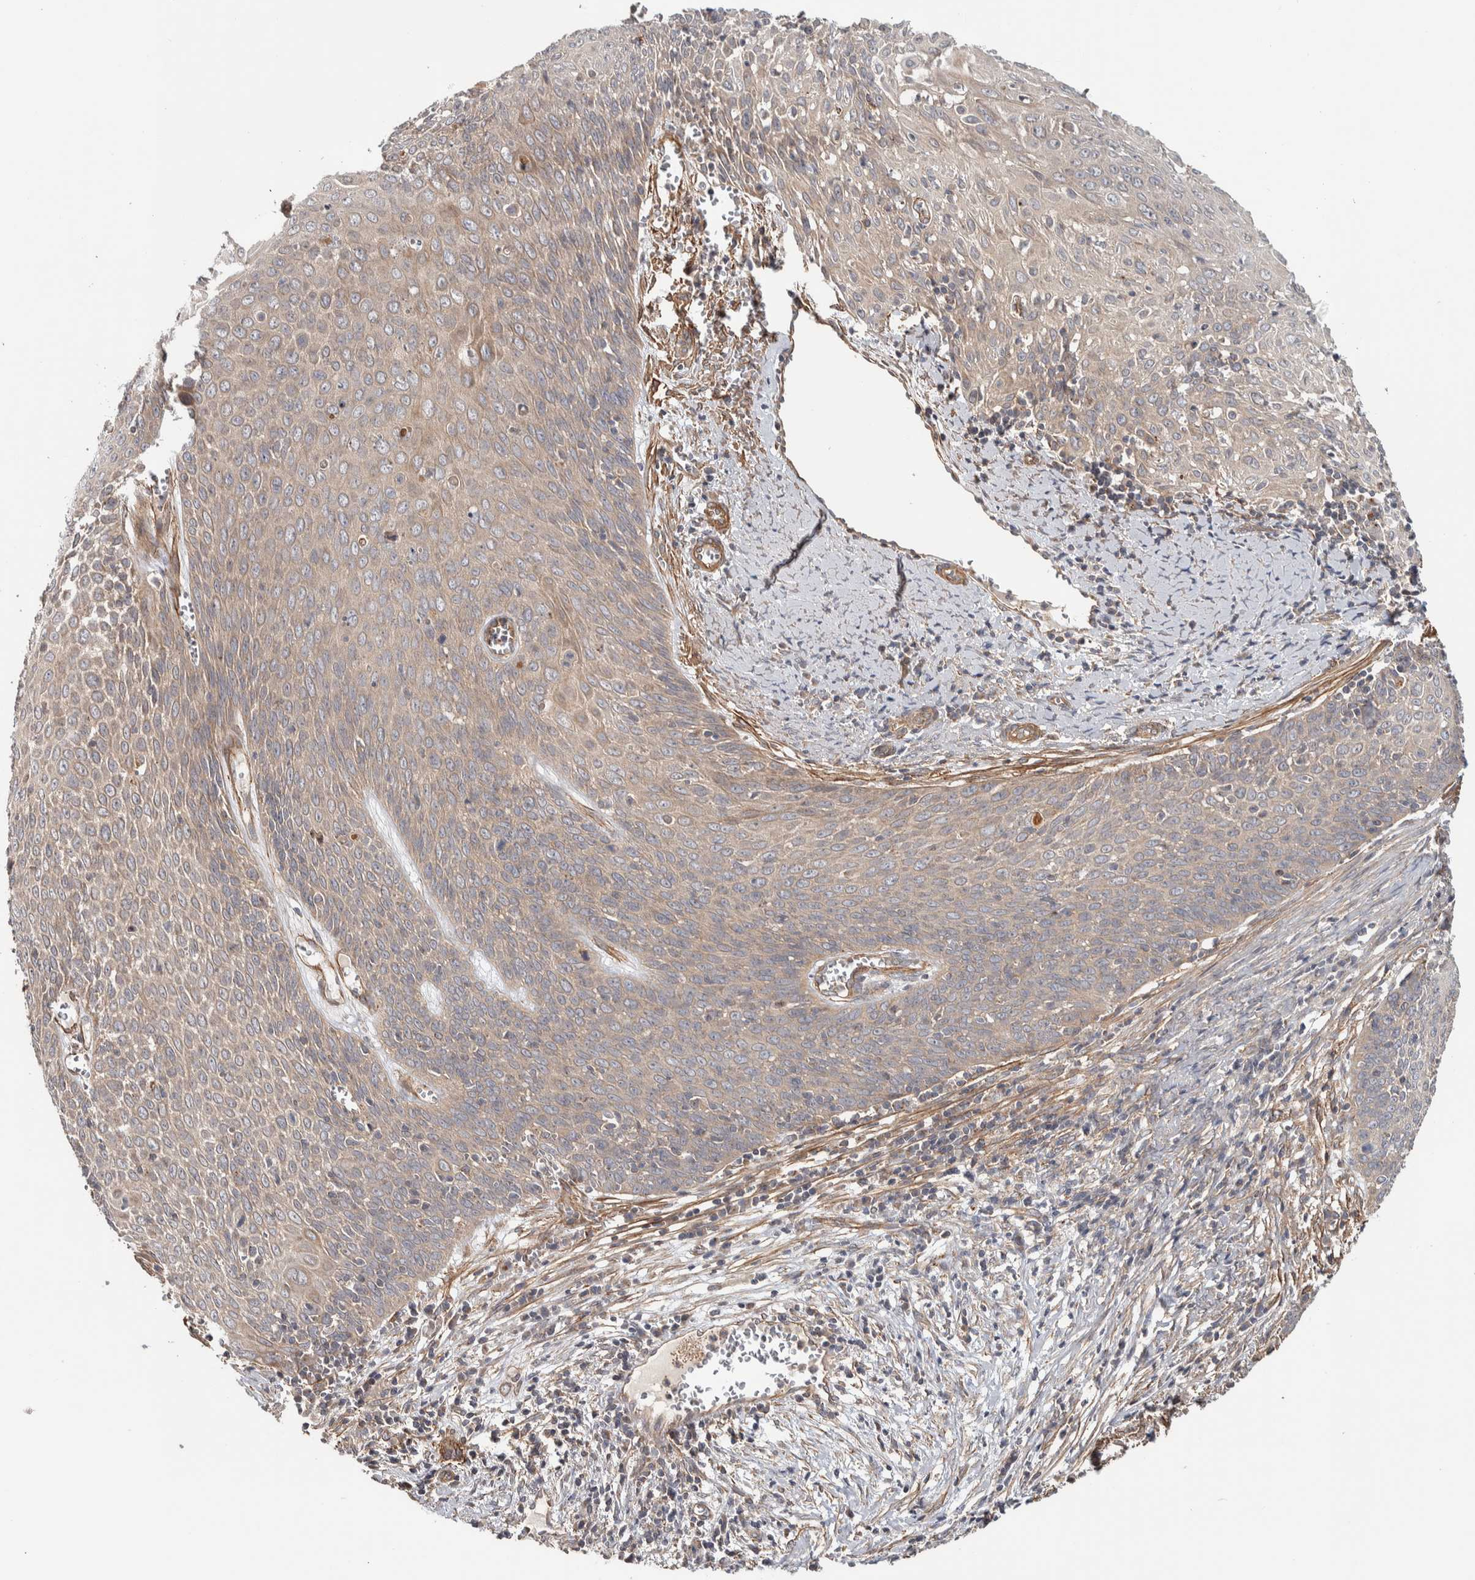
{"staining": {"intensity": "weak", "quantity": ">75%", "location": "cytoplasmic/membranous"}, "tissue": "cervical cancer", "cell_type": "Tumor cells", "image_type": "cancer", "snomed": [{"axis": "morphology", "description": "Squamous cell carcinoma, NOS"}, {"axis": "topography", "description": "Cervix"}], "caption": "Immunohistochemical staining of human cervical cancer (squamous cell carcinoma) displays low levels of weak cytoplasmic/membranous positivity in approximately >75% of tumor cells.", "gene": "CHMP4C", "patient": {"sex": "female", "age": 39}}